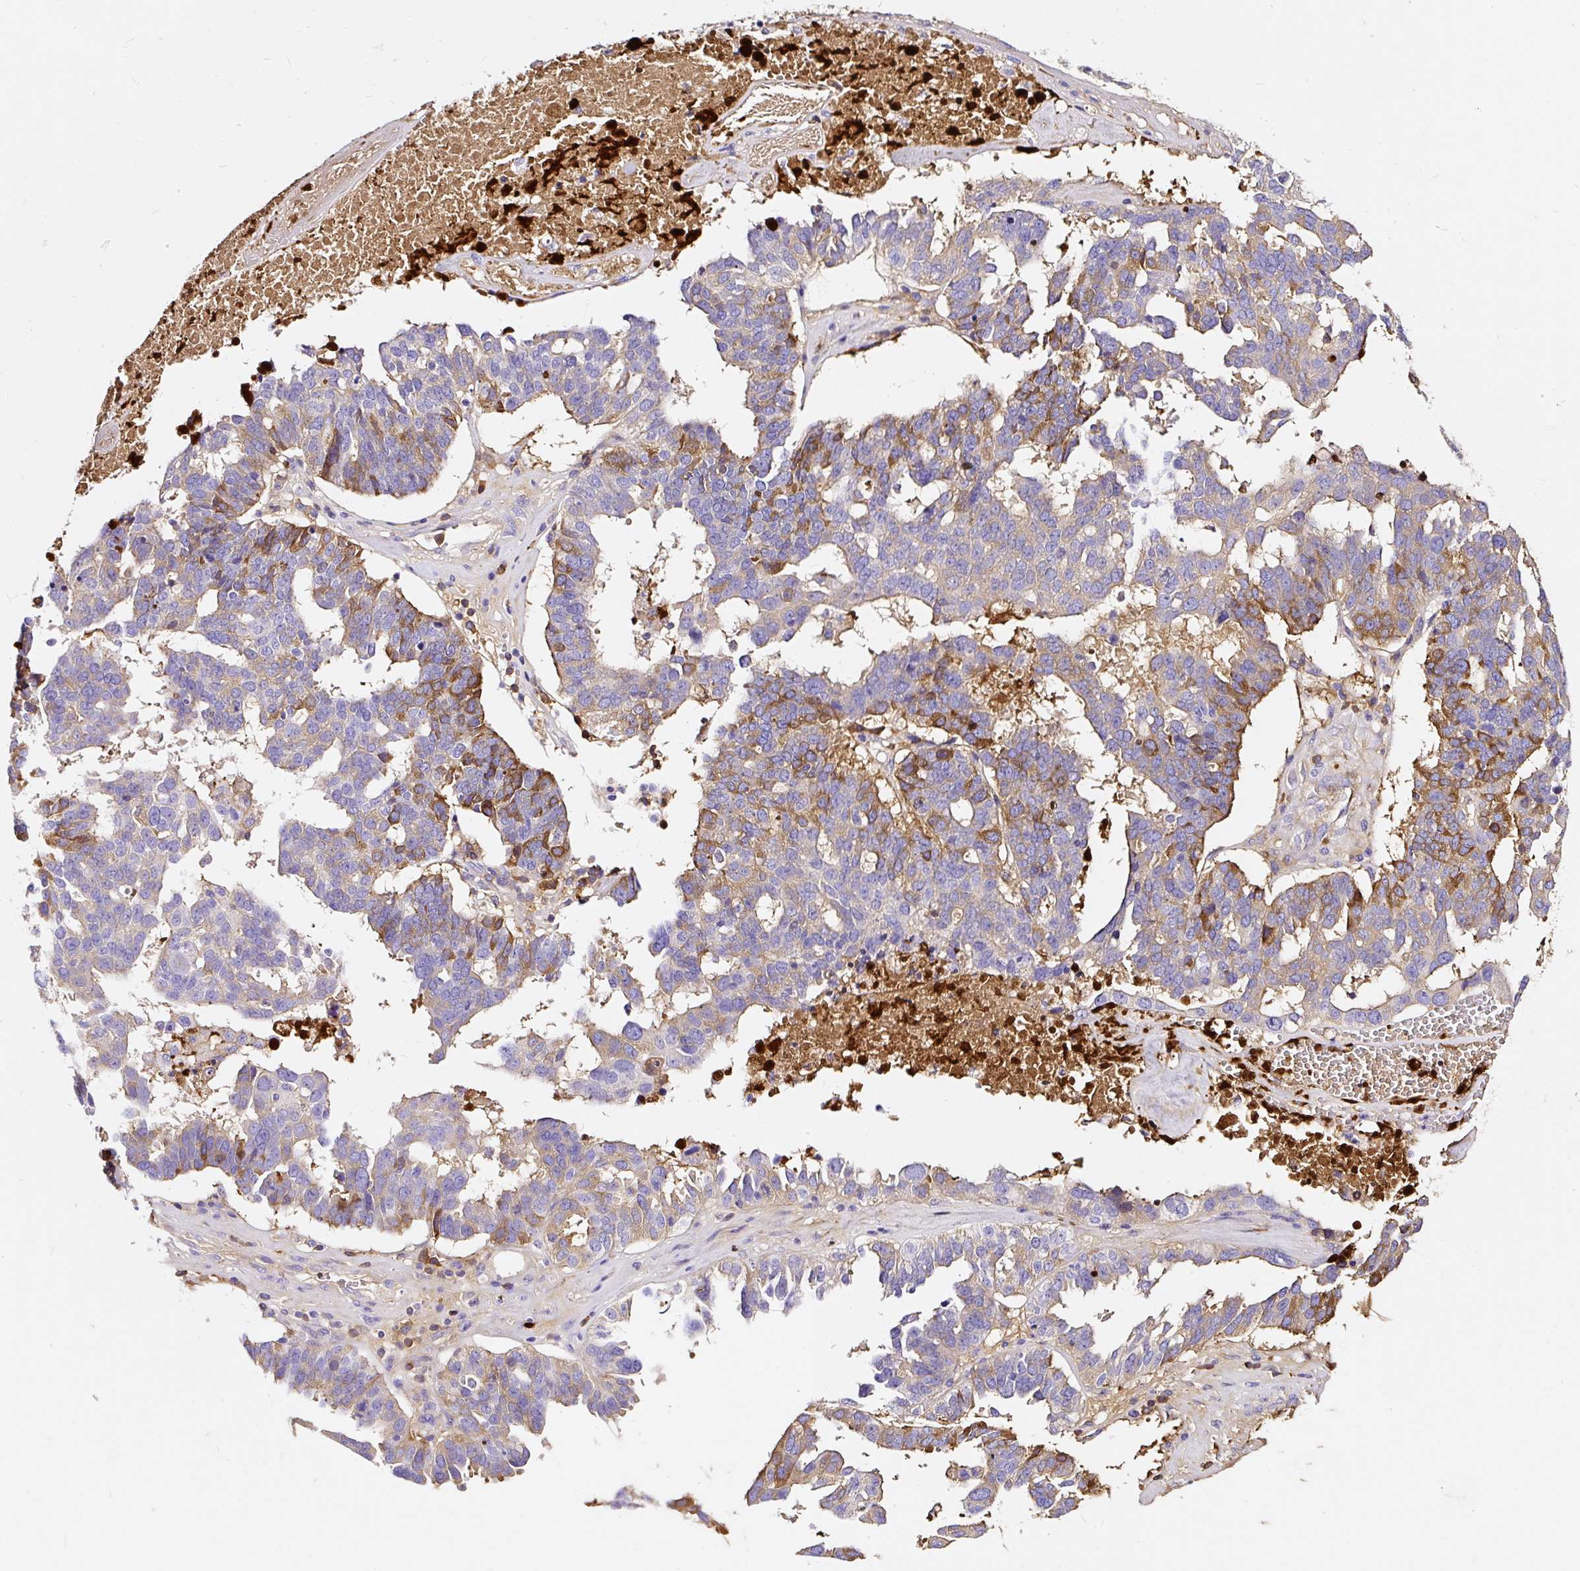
{"staining": {"intensity": "moderate", "quantity": "<25%", "location": "cytoplasmic/membranous"}, "tissue": "ovarian cancer", "cell_type": "Tumor cells", "image_type": "cancer", "snomed": [{"axis": "morphology", "description": "Cystadenocarcinoma, serous, NOS"}, {"axis": "topography", "description": "Ovary"}], "caption": "This is an image of immunohistochemistry staining of ovarian cancer (serous cystadenocarcinoma), which shows moderate positivity in the cytoplasmic/membranous of tumor cells.", "gene": "CLEC3B", "patient": {"sex": "female", "age": 59}}